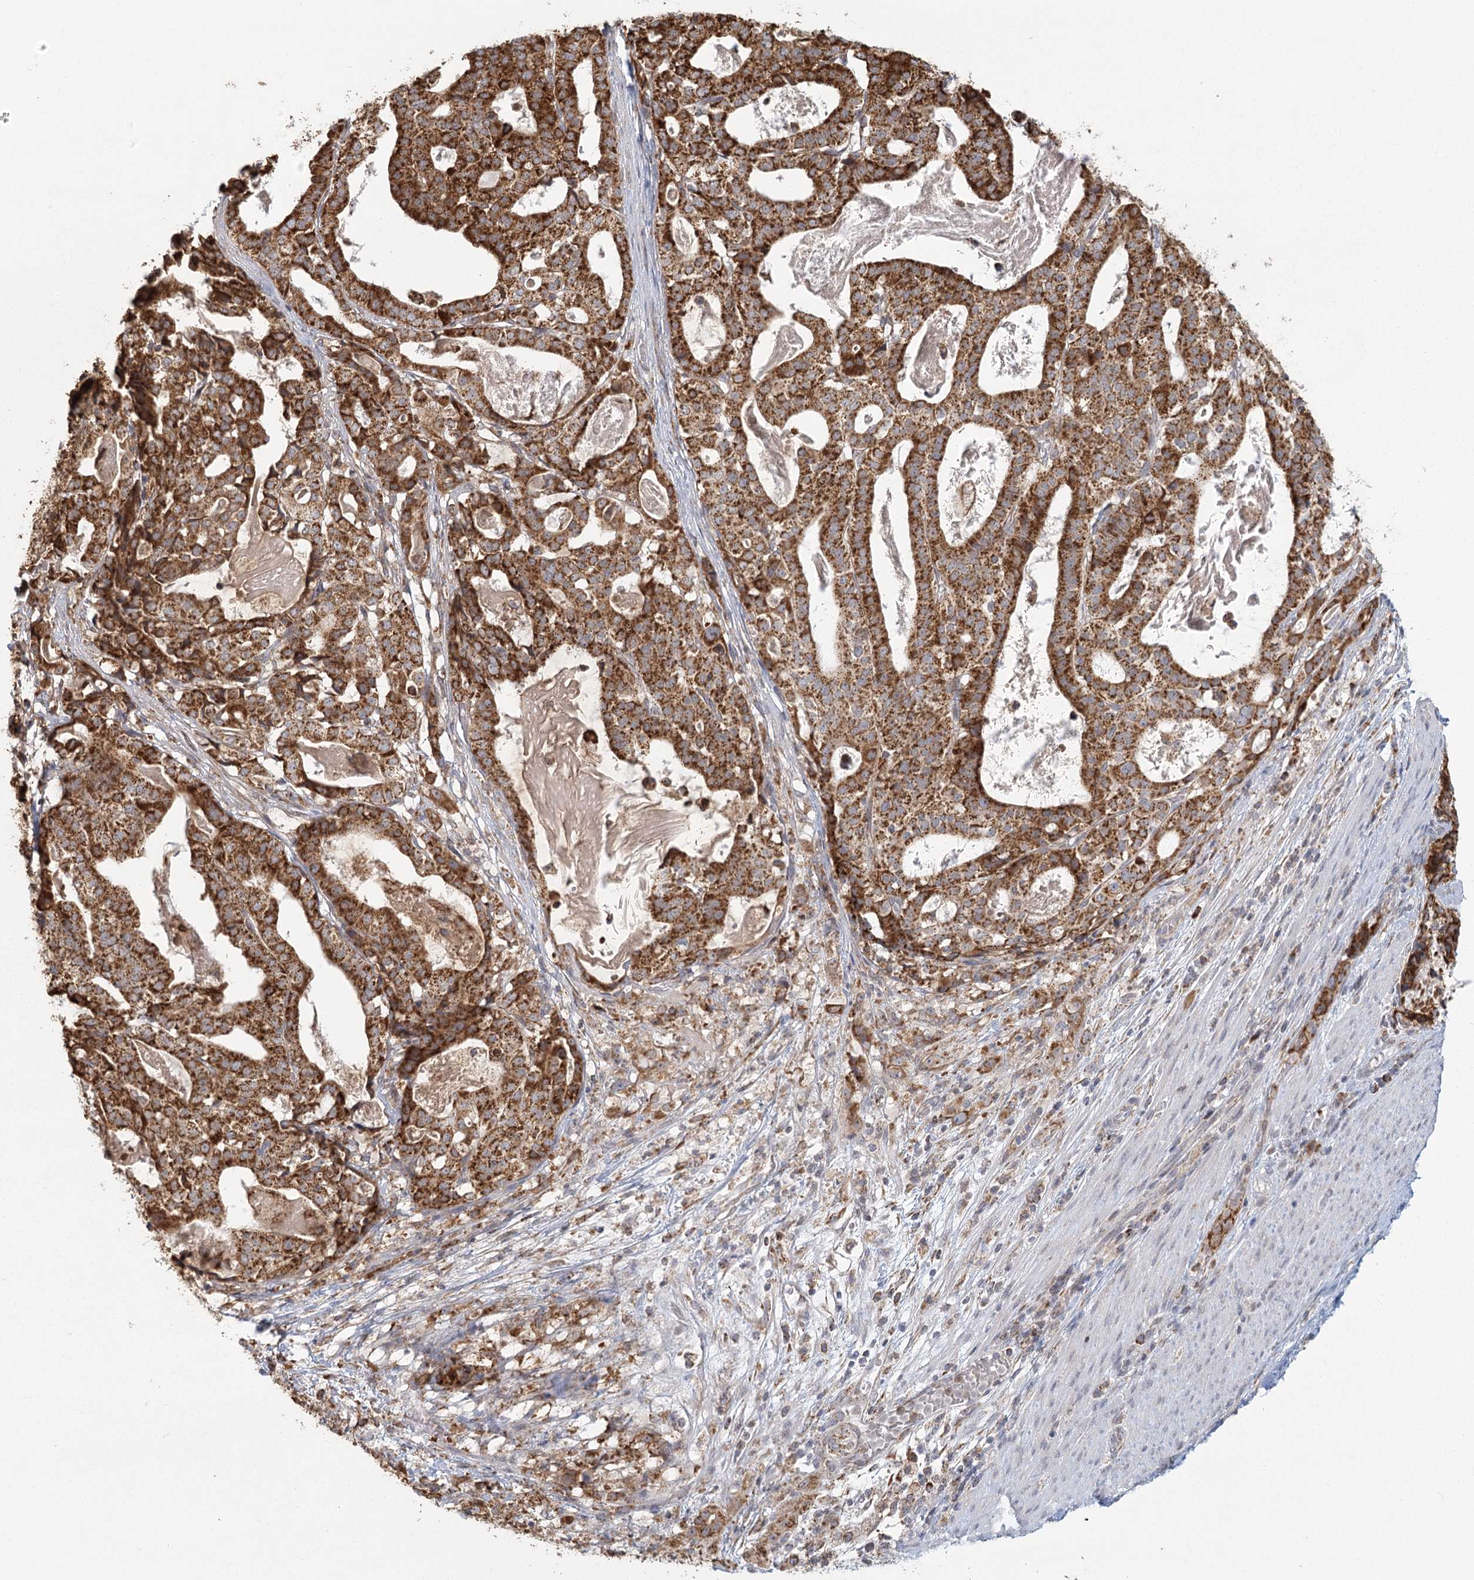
{"staining": {"intensity": "strong", "quantity": ">75%", "location": "cytoplasmic/membranous"}, "tissue": "stomach cancer", "cell_type": "Tumor cells", "image_type": "cancer", "snomed": [{"axis": "morphology", "description": "Adenocarcinoma, NOS"}, {"axis": "topography", "description": "Stomach"}], "caption": "Immunohistochemical staining of human stomach cancer reveals high levels of strong cytoplasmic/membranous protein positivity in approximately >75% of tumor cells. (IHC, brightfield microscopy, high magnification).", "gene": "LACTB", "patient": {"sex": "male", "age": 48}}